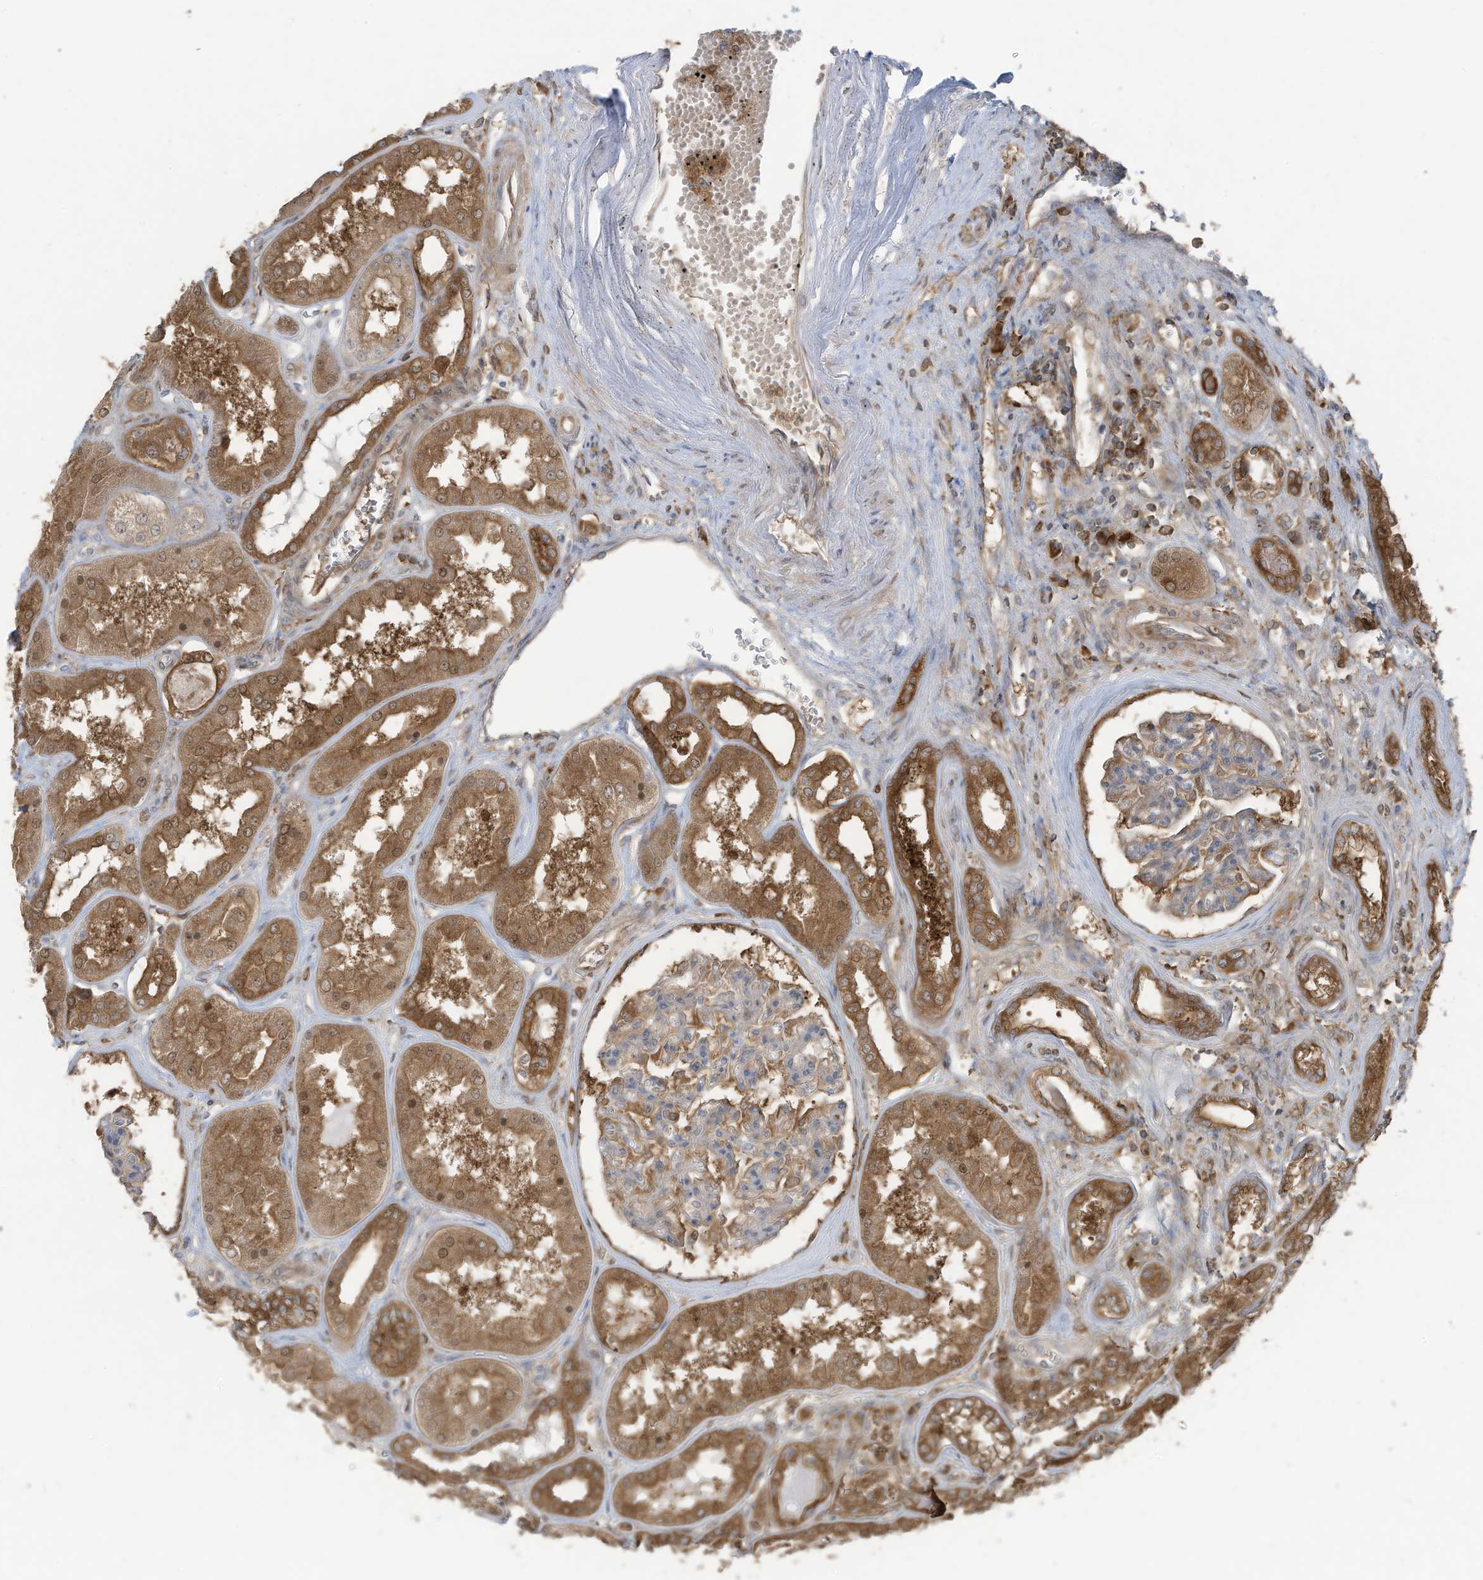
{"staining": {"intensity": "moderate", "quantity": "<25%", "location": "cytoplasmic/membranous"}, "tissue": "kidney", "cell_type": "Cells in glomeruli", "image_type": "normal", "snomed": [{"axis": "morphology", "description": "Normal tissue, NOS"}, {"axis": "topography", "description": "Kidney"}], "caption": "Protein staining by immunohistochemistry (IHC) shows moderate cytoplasmic/membranous expression in approximately <25% of cells in glomeruli in benign kidney. Nuclei are stained in blue.", "gene": "OLA1", "patient": {"sex": "female", "age": 56}}